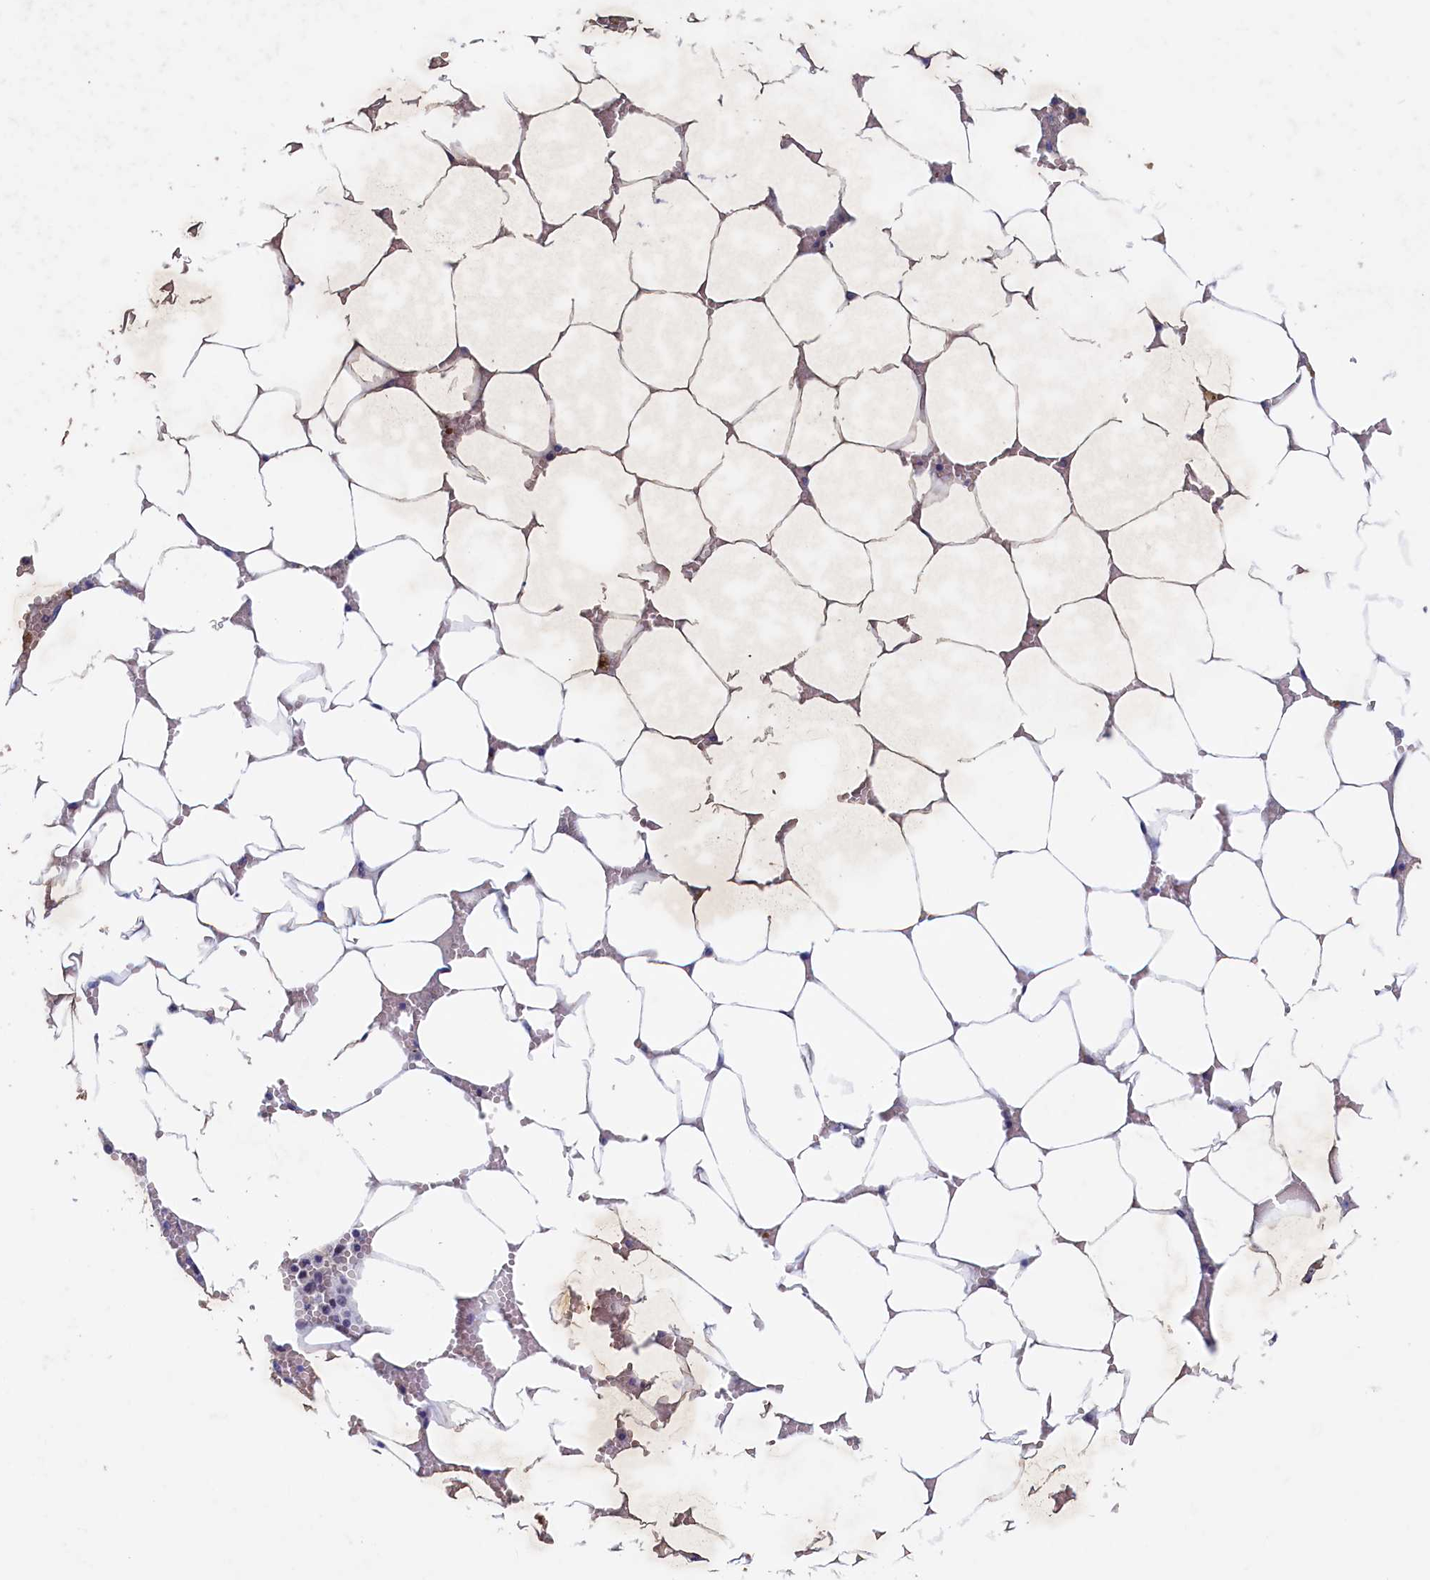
{"staining": {"intensity": "moderate", "quantity": "<25%", "location": "nuclear"}, "tissue": "bone marrow", "cell_type": "Hematopoietic cells", "image_type": "normal", "snomed": [{"axis": "morphology", "description": "Normal tissue, NOS"}, {"axis": "topography", "description": "Bone marrow"}], "caption": "The photomicrograph shows immunohistochemical staining of normal bone marrow. There is moderate nuclear staining is seen in approximately <25% of hematopoietic cells. The staining was performed using DAB, with brown indicating positive protein expression. Nuclei are stained blue with hematoxylin.", "gene": "WDR76", "patient": {"sex": "male", "age": 70}}